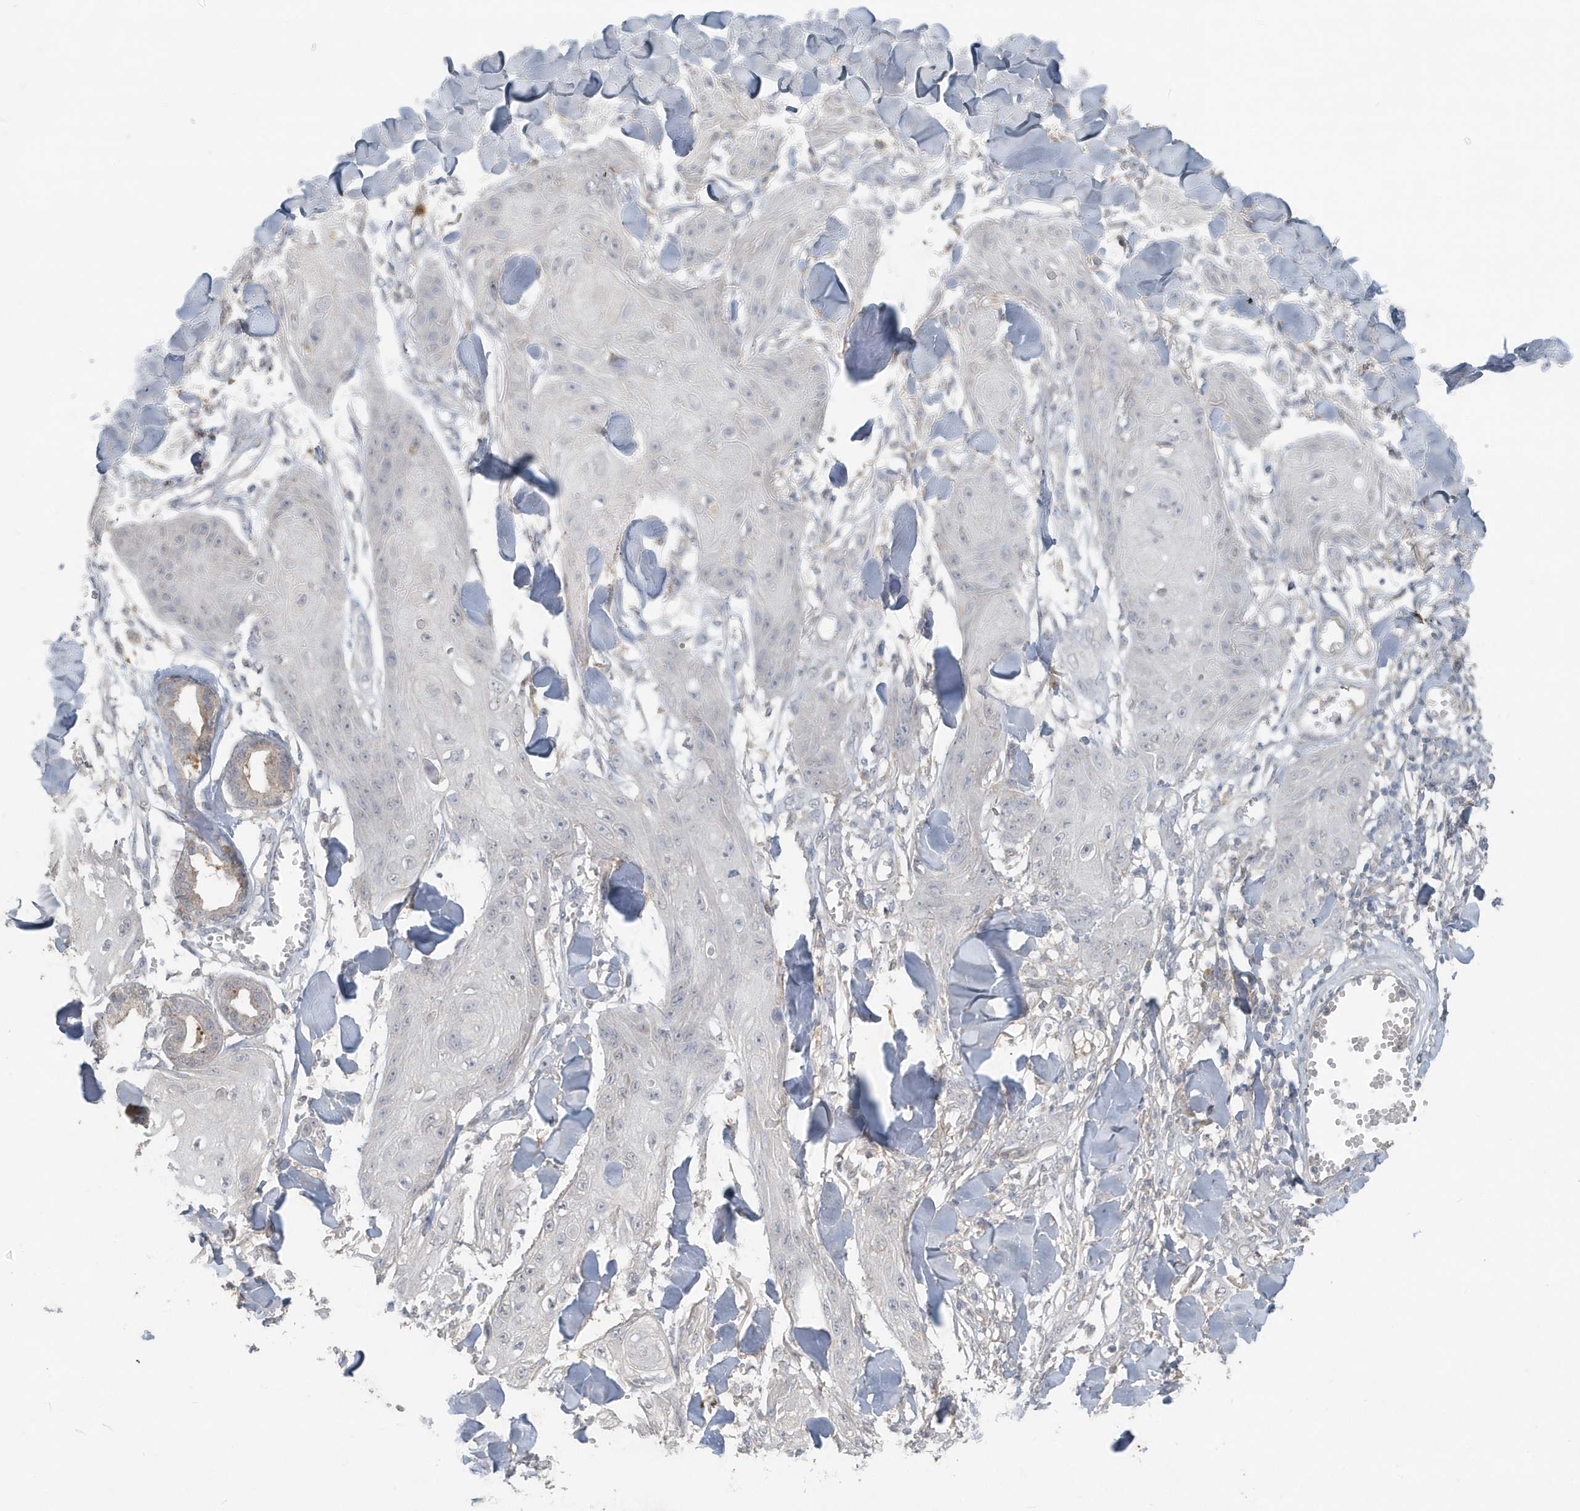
{"staining": {"intensity": "negative", "quantity": "none", "location": "none"}, "tissue": "skin cancer", "cell_type": "Tumor cells", "image_type": "cancer", "snomed": [{"axis": "morphology", "description": "Squamous cell carcinoma, NOS"}, {"axis": "topography", "description": "Skin"}], "caption": "The image shows no significant positivity in tumor cells of skin squamous cell carcinoma.", "gene": "C1RL", "patient": {"sex": "male", "age": 74}}